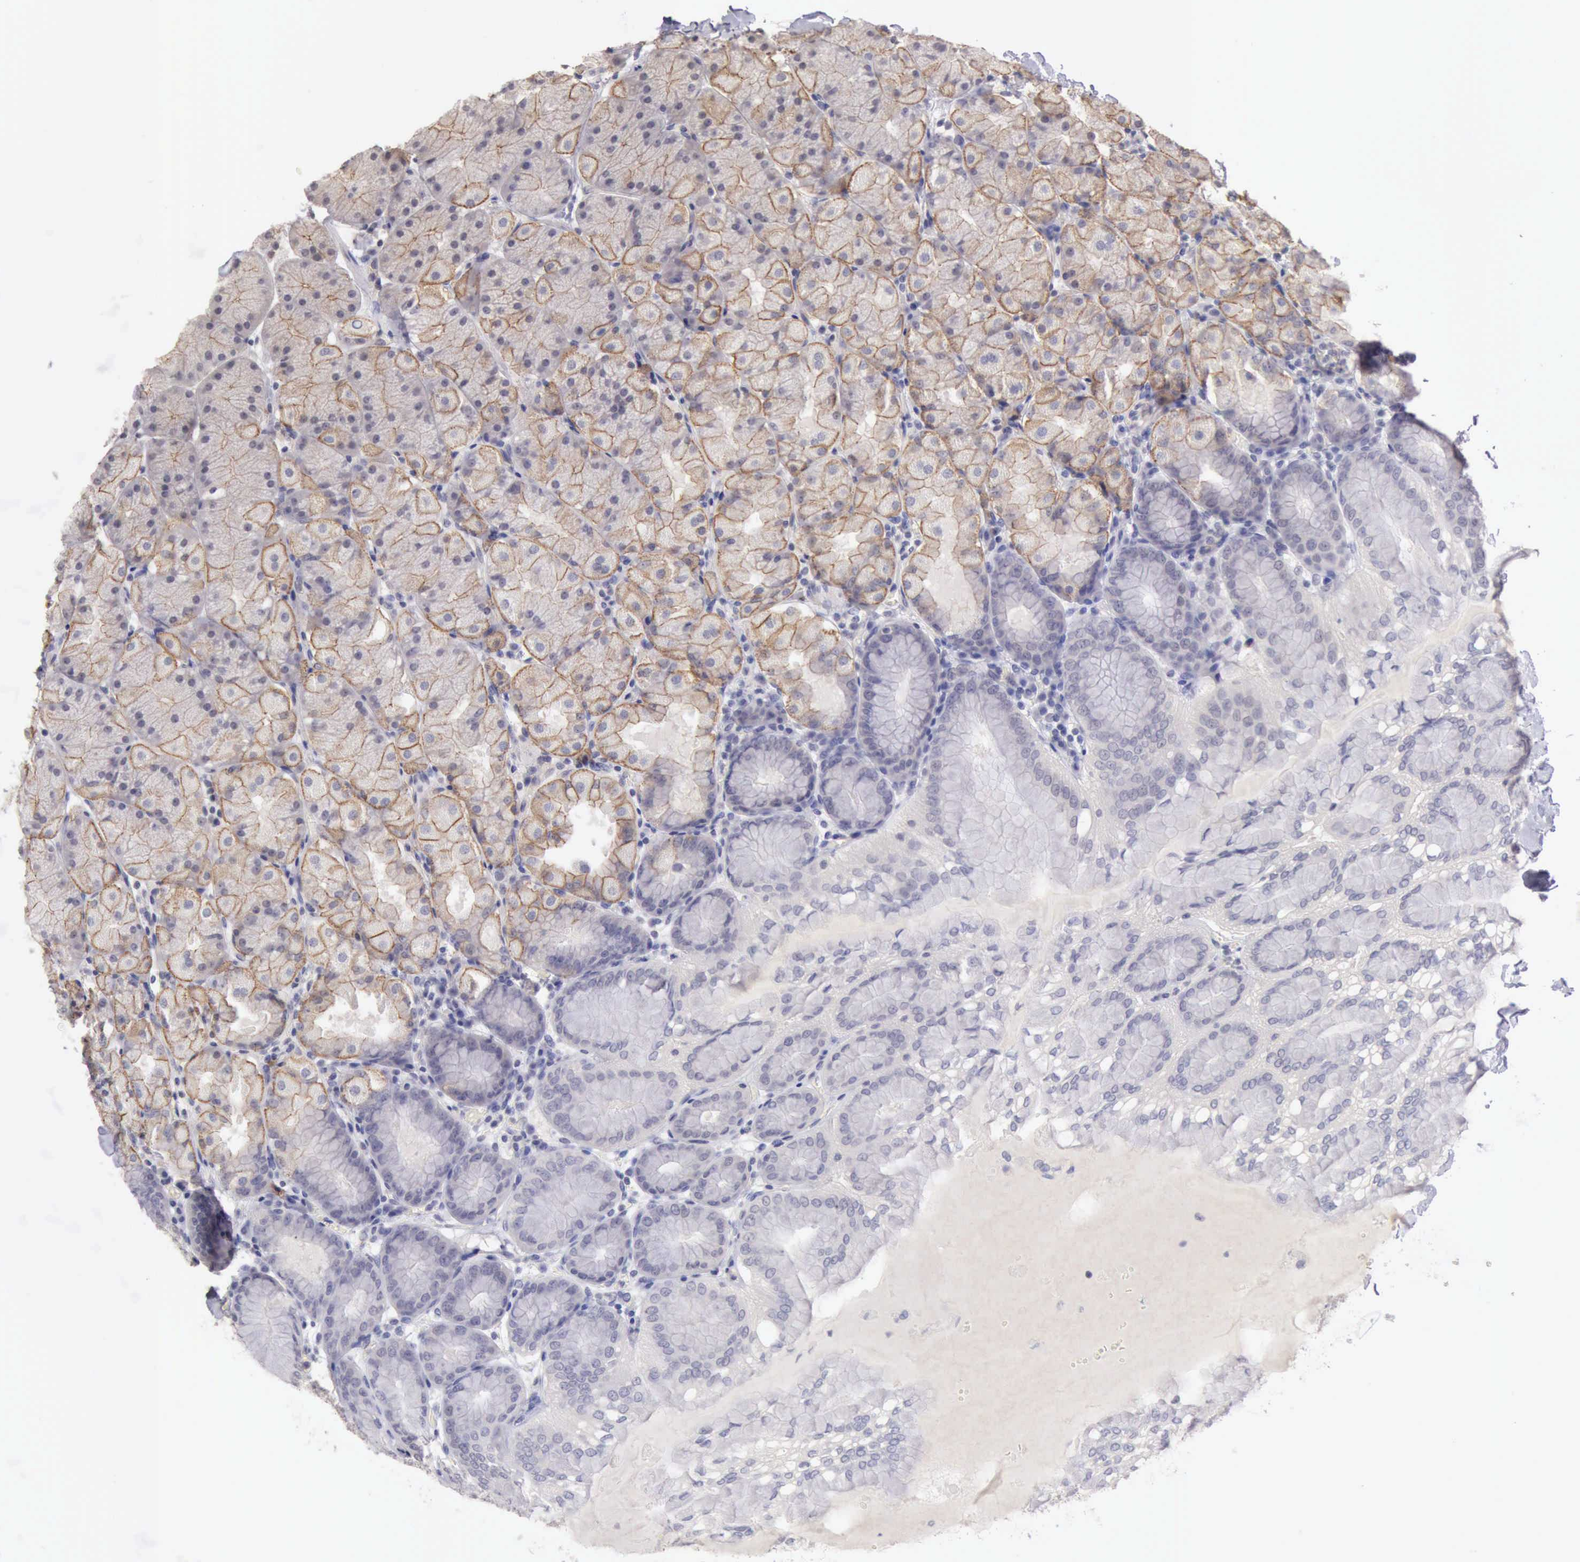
{"staining": {"intensity": "moderate", "quantity": "25%-75%", "location": "cytoplasmic/membranous"}, "tissue": "stomach", "cell_type": "Glandular cells", "image_type": "normal", "snomed": [{"axis": "morphology", "description": "Normal tissue, NOS"}, {"axis": "topography", "description": "Stomach, upper"}, {"axis": "topography", "description": "Stomach"}], "caption": "A high-resolution photomicrograph shows immunohistochemistry (IHC) staining of benign stomach, which exhibits moderate cytoplasmic/membranous expression in about 25%-75% of glandular cells. The protein of interest is stained brown, and the nuclei are stained in blue (DAB IHC with brightfield microscopy, high magnification).", "gene": "KCND1", "patient": {"sex": "male", "age": 76}}